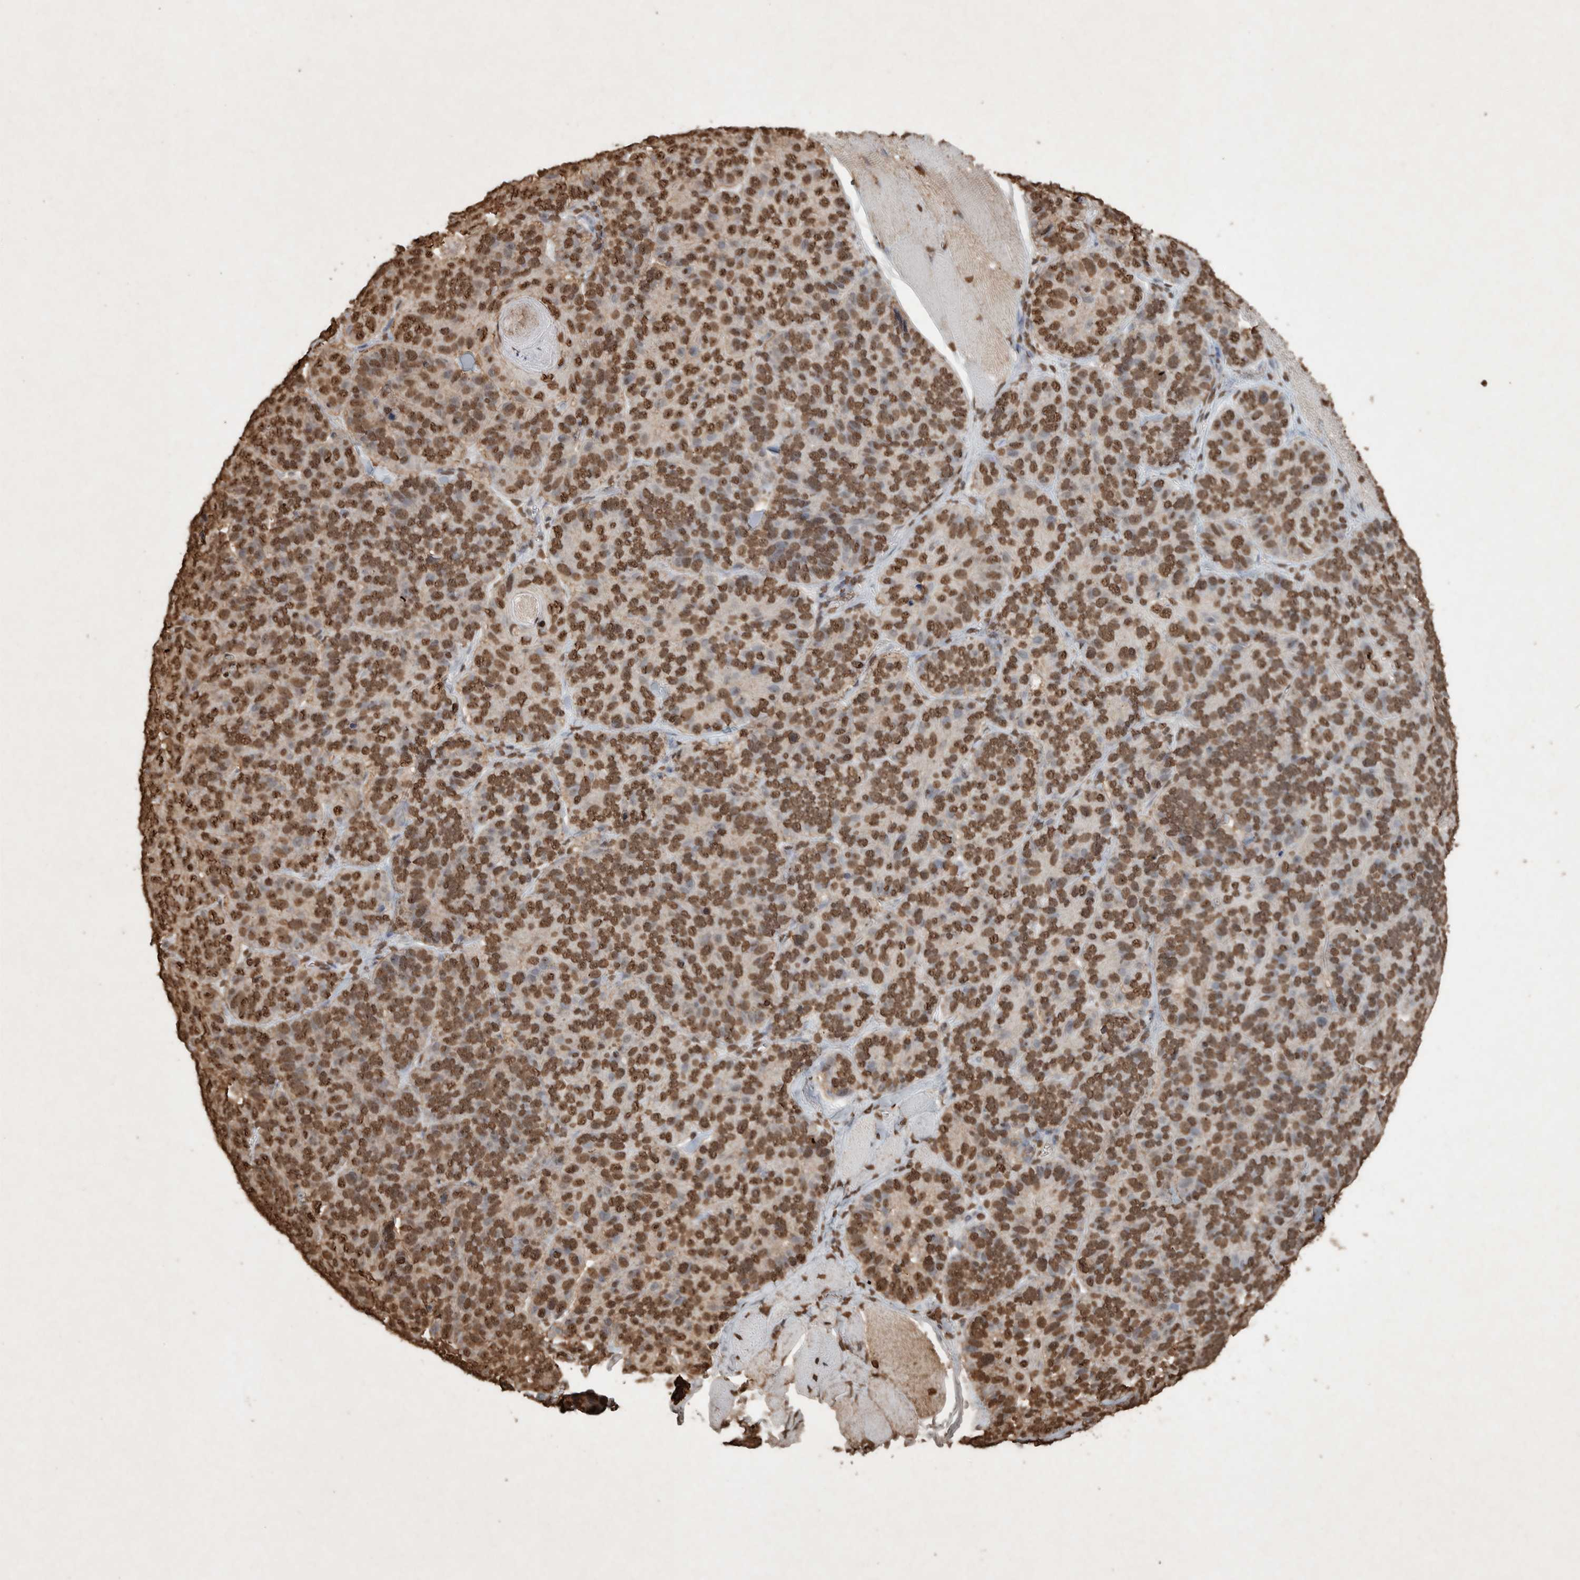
{"staining": {"intensity": "strong", "quantity": ">75%", "location": "nuclear"}, "tissue": "skin cancer", "cell_type": "Tumor cells", "image_type": "cancer", "snomed": [{"axis": "morphology", "description": "Basal cell carcinoma"}, {"axis": "topography", "description": "Skin"}], "caption": "Protein staining by IHC displays strong nuclear expression in approximately >75% of tumor cells in skin basal cell carcinoma.", "gene": "FSTL3", "patient": {"sex": "male", "age": 62}}